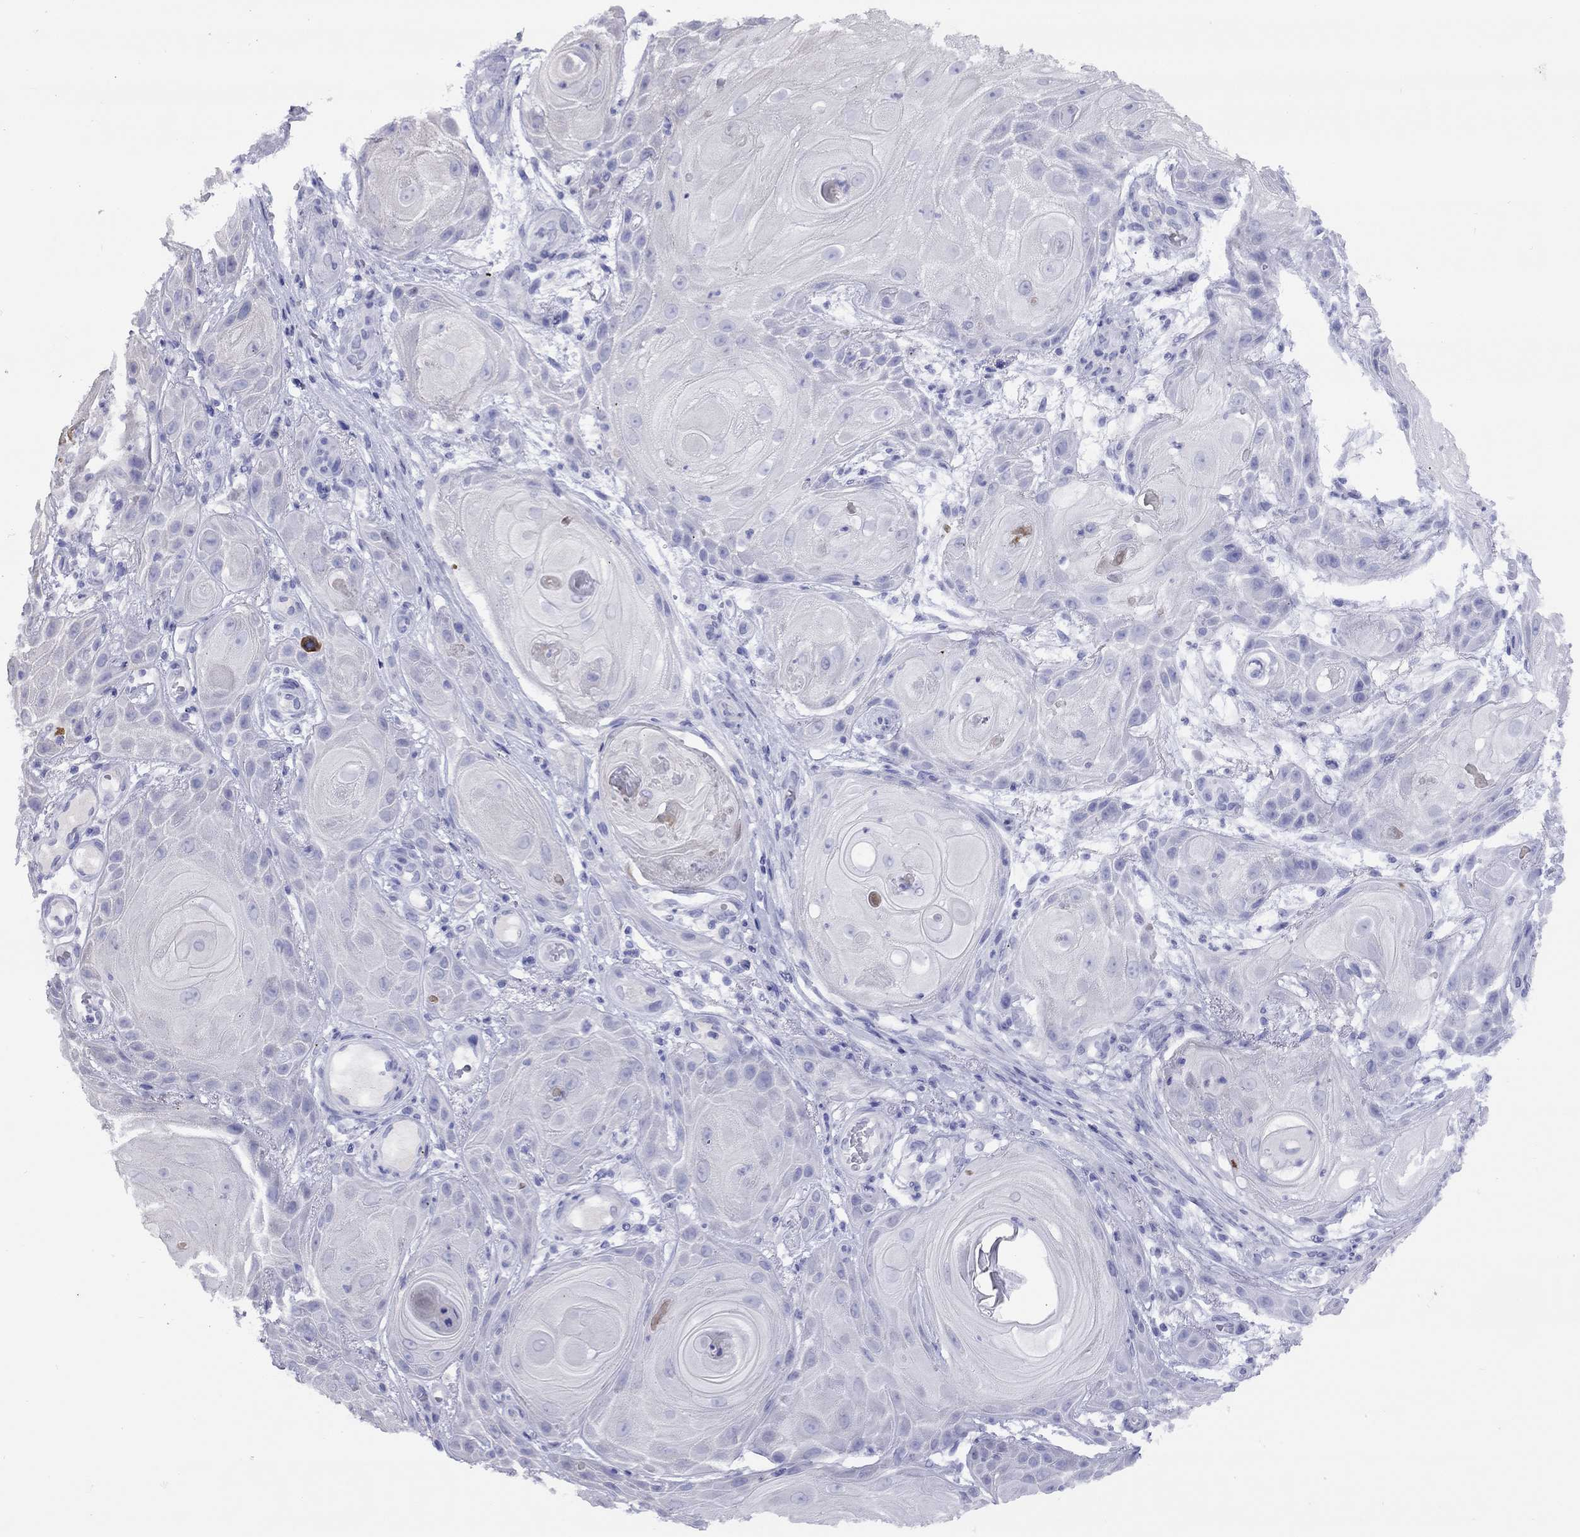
{"staining": {"intensity": "negative", "quantity": "none", "location": "none"}, "tissue": "skin cancer", "cell_type": "Tumor cells", "image_type": "cancer", "snomed": [{"axis": "morphology", "description": "Squamous cell carcinoma, NOS"}, {"axis": "topography", "description": "Skin"}], "caption": "High power microscopy image of an immunohistochemistry (IHC) histopathology image of skin cancer (squamous cell carcinoma), revealing no significant positivity in tumor cells.", "gene": "GRIA2", "patient": {"sex": "male", "age": 62}}